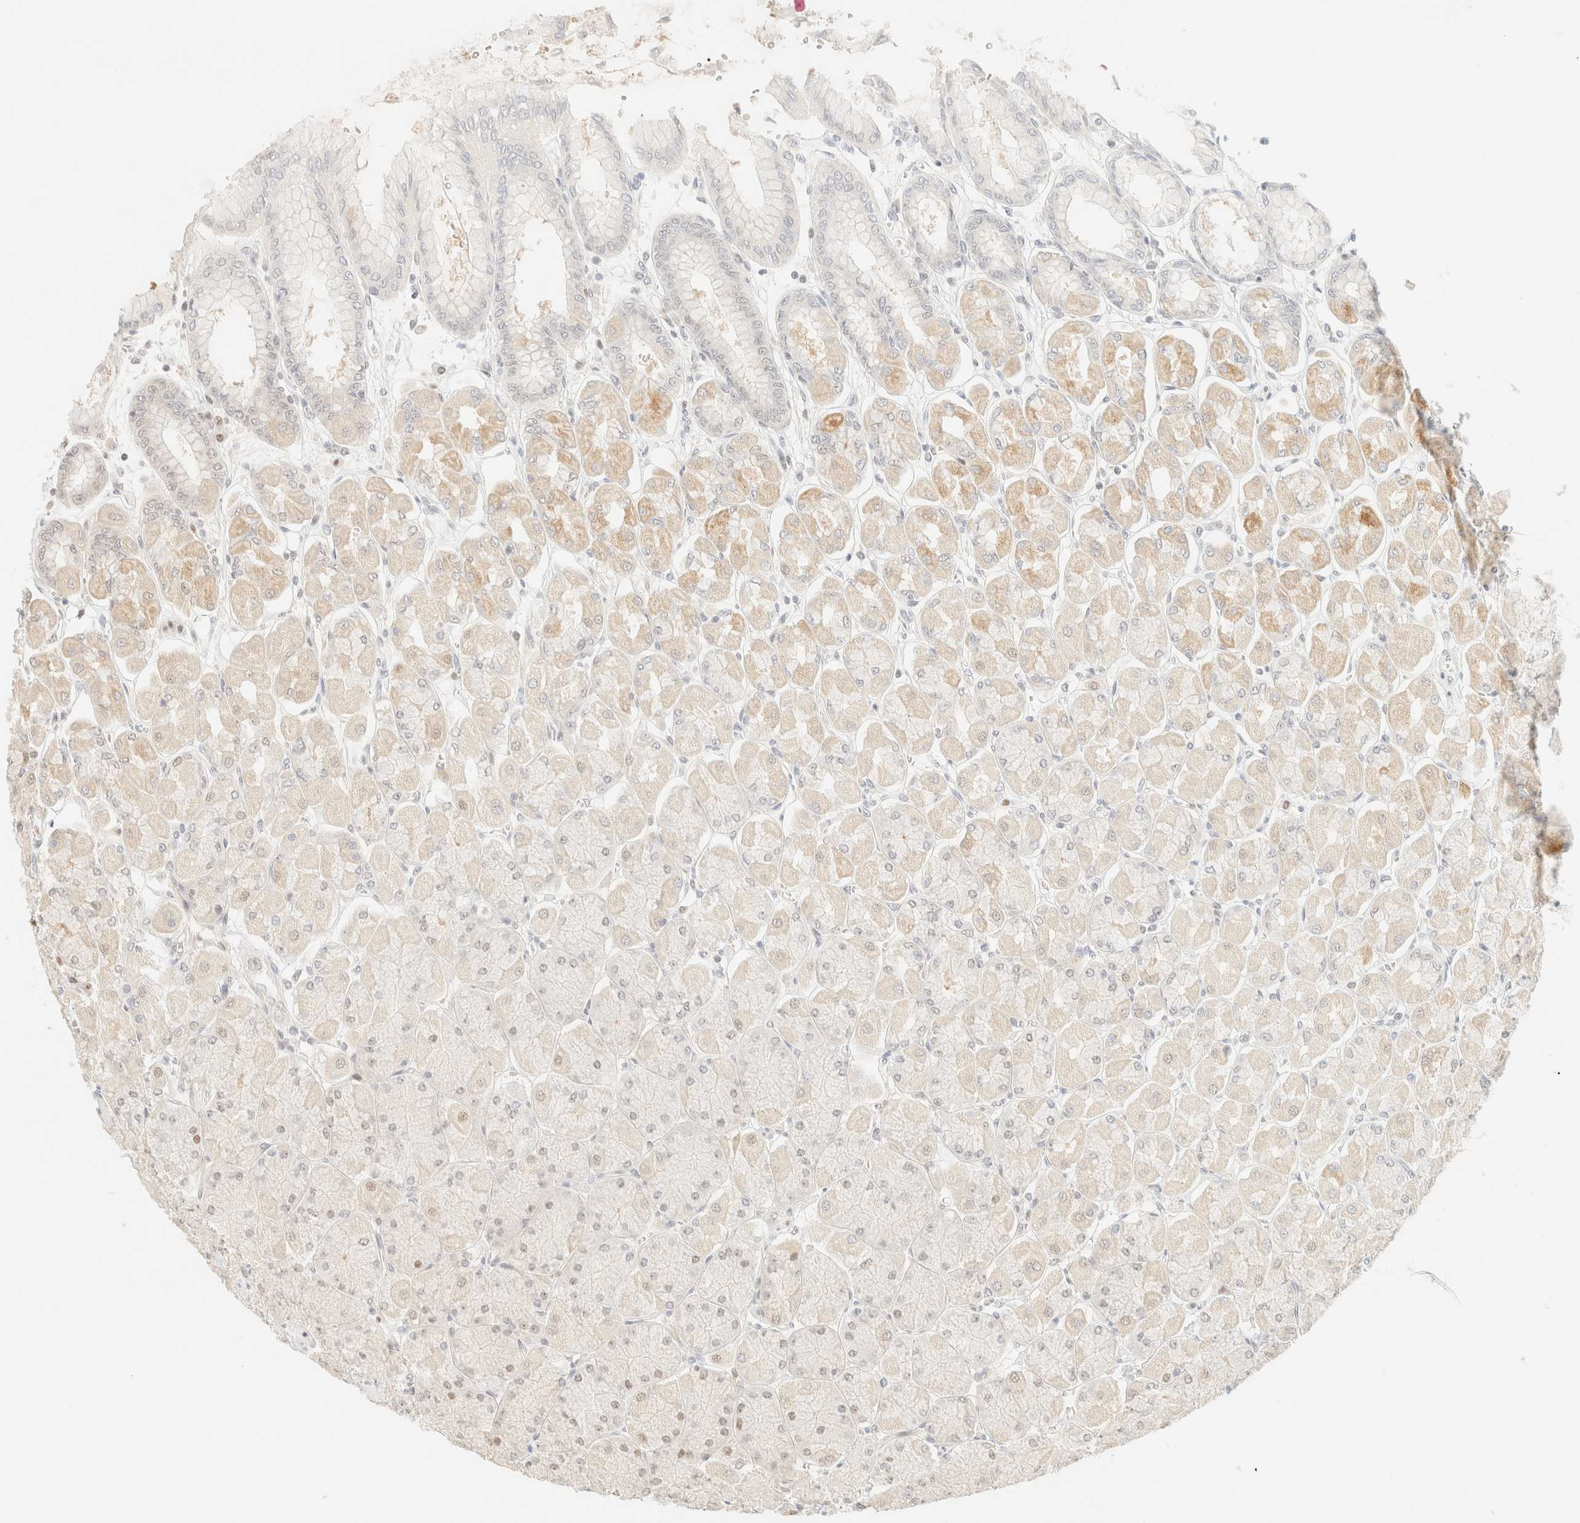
{"staining": {"intensity": "moderate", "quantity": "25%-75%", "location": "cytoplasmic/membranous,nuclear"}, "tissue": "stomach", "cell_type": "Glandular cells", "image_type": "normal", "snomed": [{"axis": "morphology", "description": "Normal tissue, NOS"}, {"axis": "topography", "description": "Stomach, upper"}], "caption": "IHC histopathology image of unremarkable stomach: human stomach stained using IHC shows medium levels of moderate protein expression localized specifically in the cytoplasmic/membranous,nuclear of glandular cells, appearing as a cytoplasmic/membranous,nuclear brown color.", "gene": "TSR1", "patient": {"sex": "female", "age": 56}}